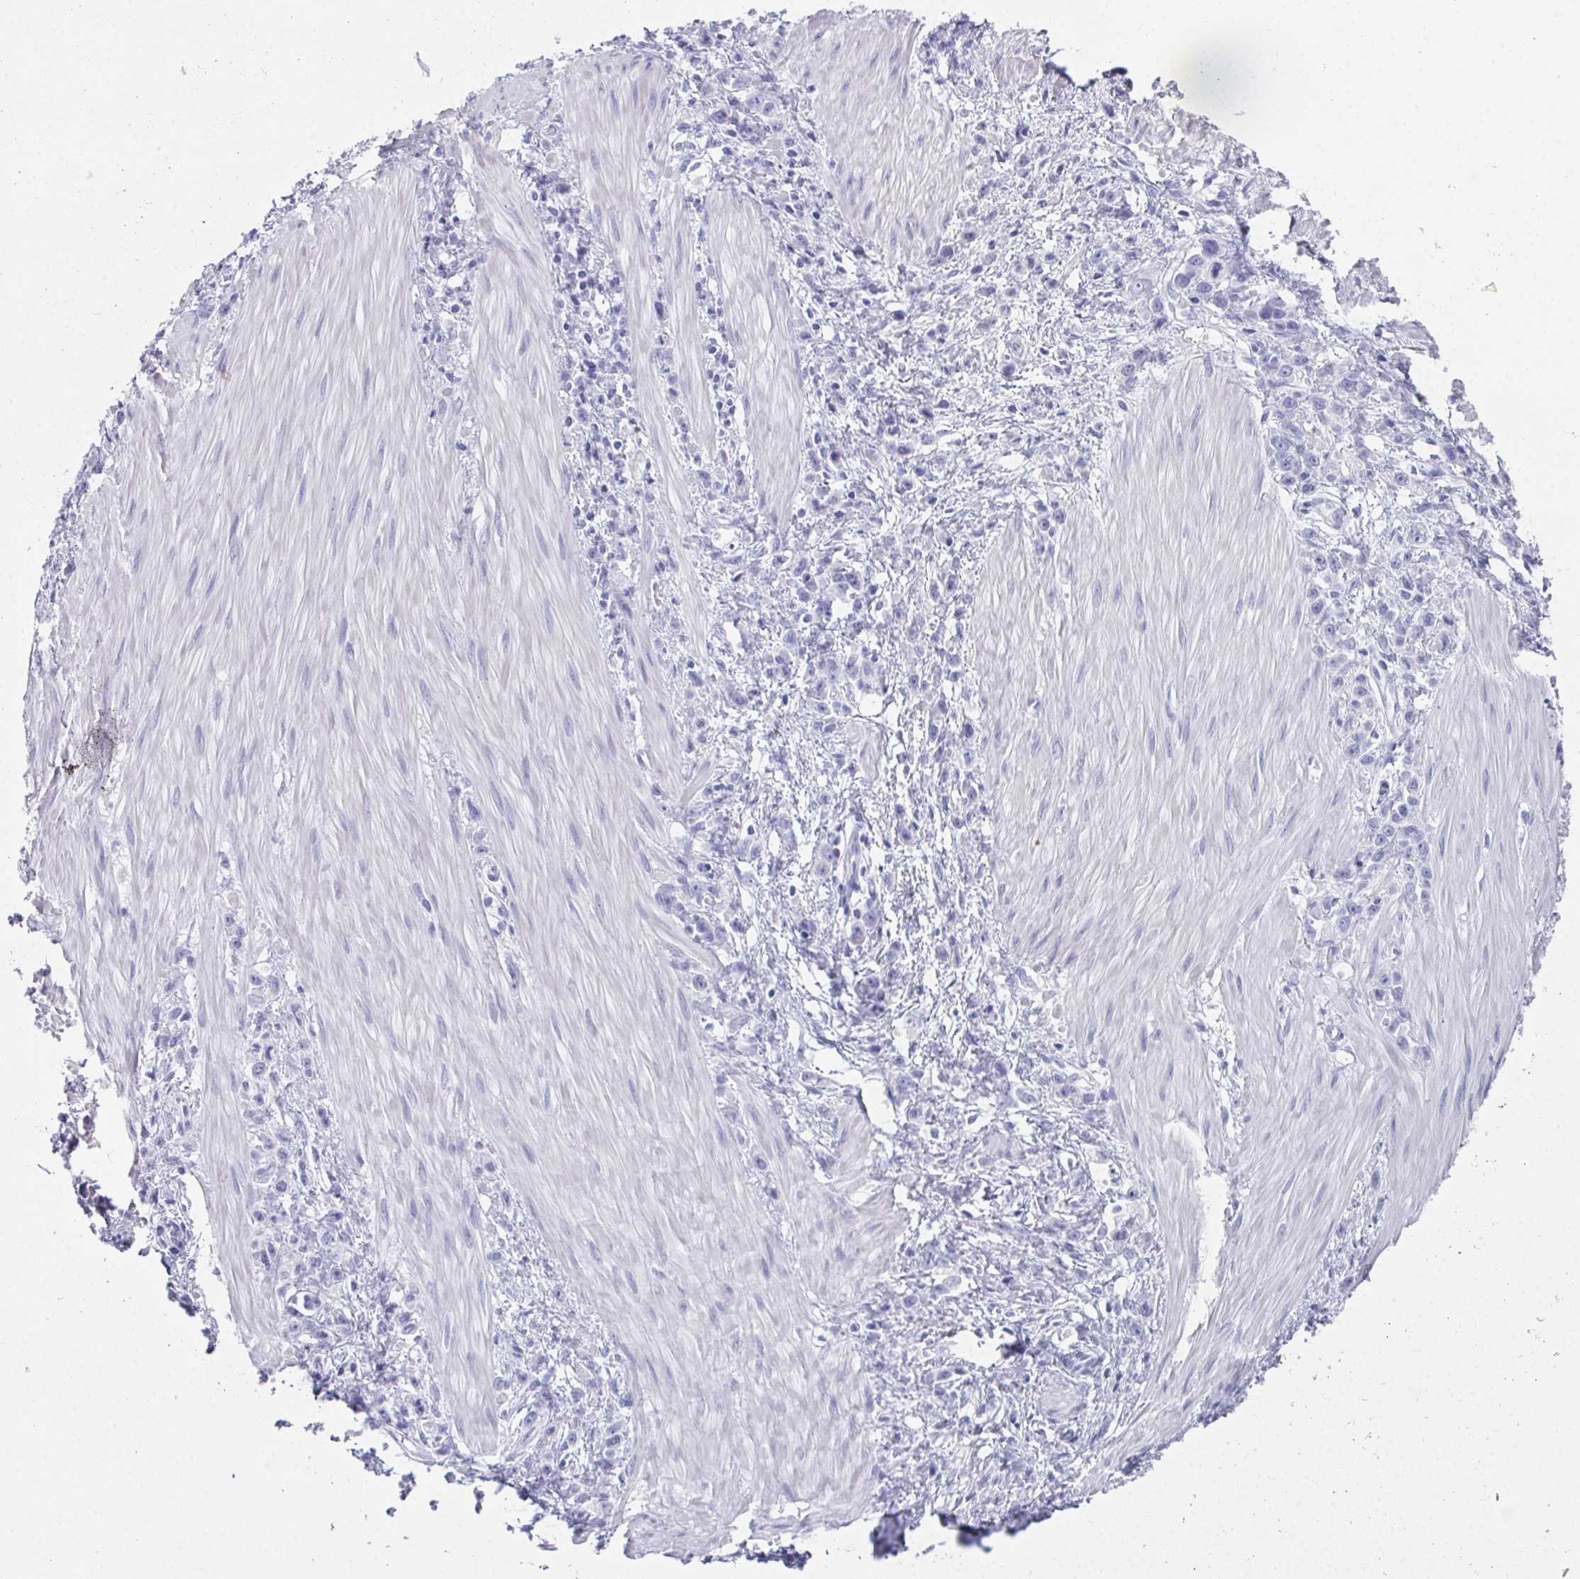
{"staining": {"intensity": "negative", "quantity": "none", "location": "none"}, "tissue": "stomach cancer", "cell_type": "Tumor cells", "image_type": "cancer", "snomed": [{"axis": "morphology", "description": "Adenocarcinoma, NOS"}, {"axis": "topography", "description": "Stomach"}], "caption": "There is no significant positivity in tumor cells of adenocarcinoma (stomach).", "gene": "SYCP1", "patient": {"sex": "male", "age": 47}}